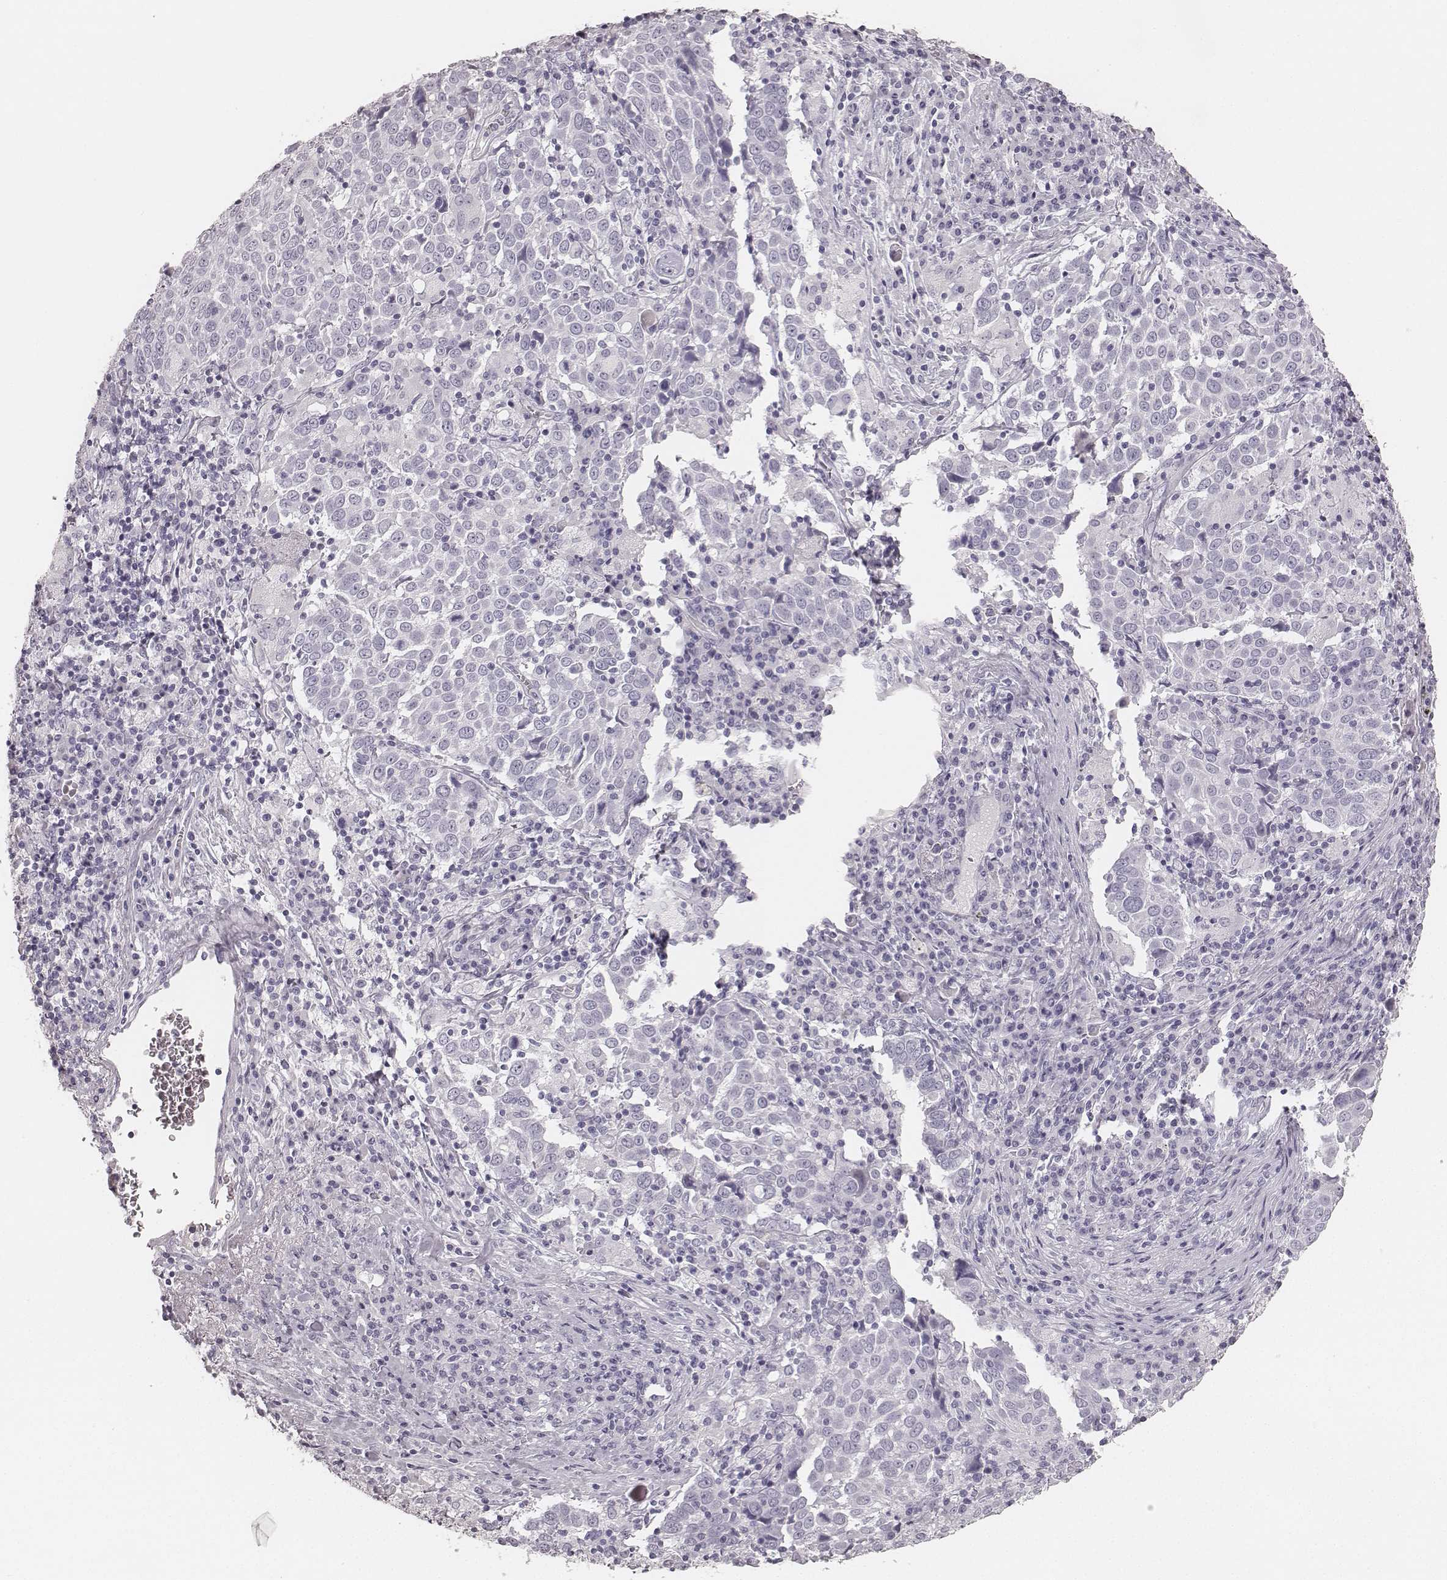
{"staining": {"intensity": "negative", "quantity": "none", "location": "none"}, "tissue": "lung cancer", "cell_type": "Tumor cells", "image_type": "cancer", "snomed": [{"axis": "morphology", "description": "Squamous cell carcinoma, NOS"}, {"axis": "topography", "description": "Lung"}], "caption": "DAB (3,3'-diaminobenzidine) immunohistochemical staining of lung squamous cell carcinoma shows no significant staining in tumor cells.", "gene": "KRT34", "patient": {"sex": "male", "age": 57}}